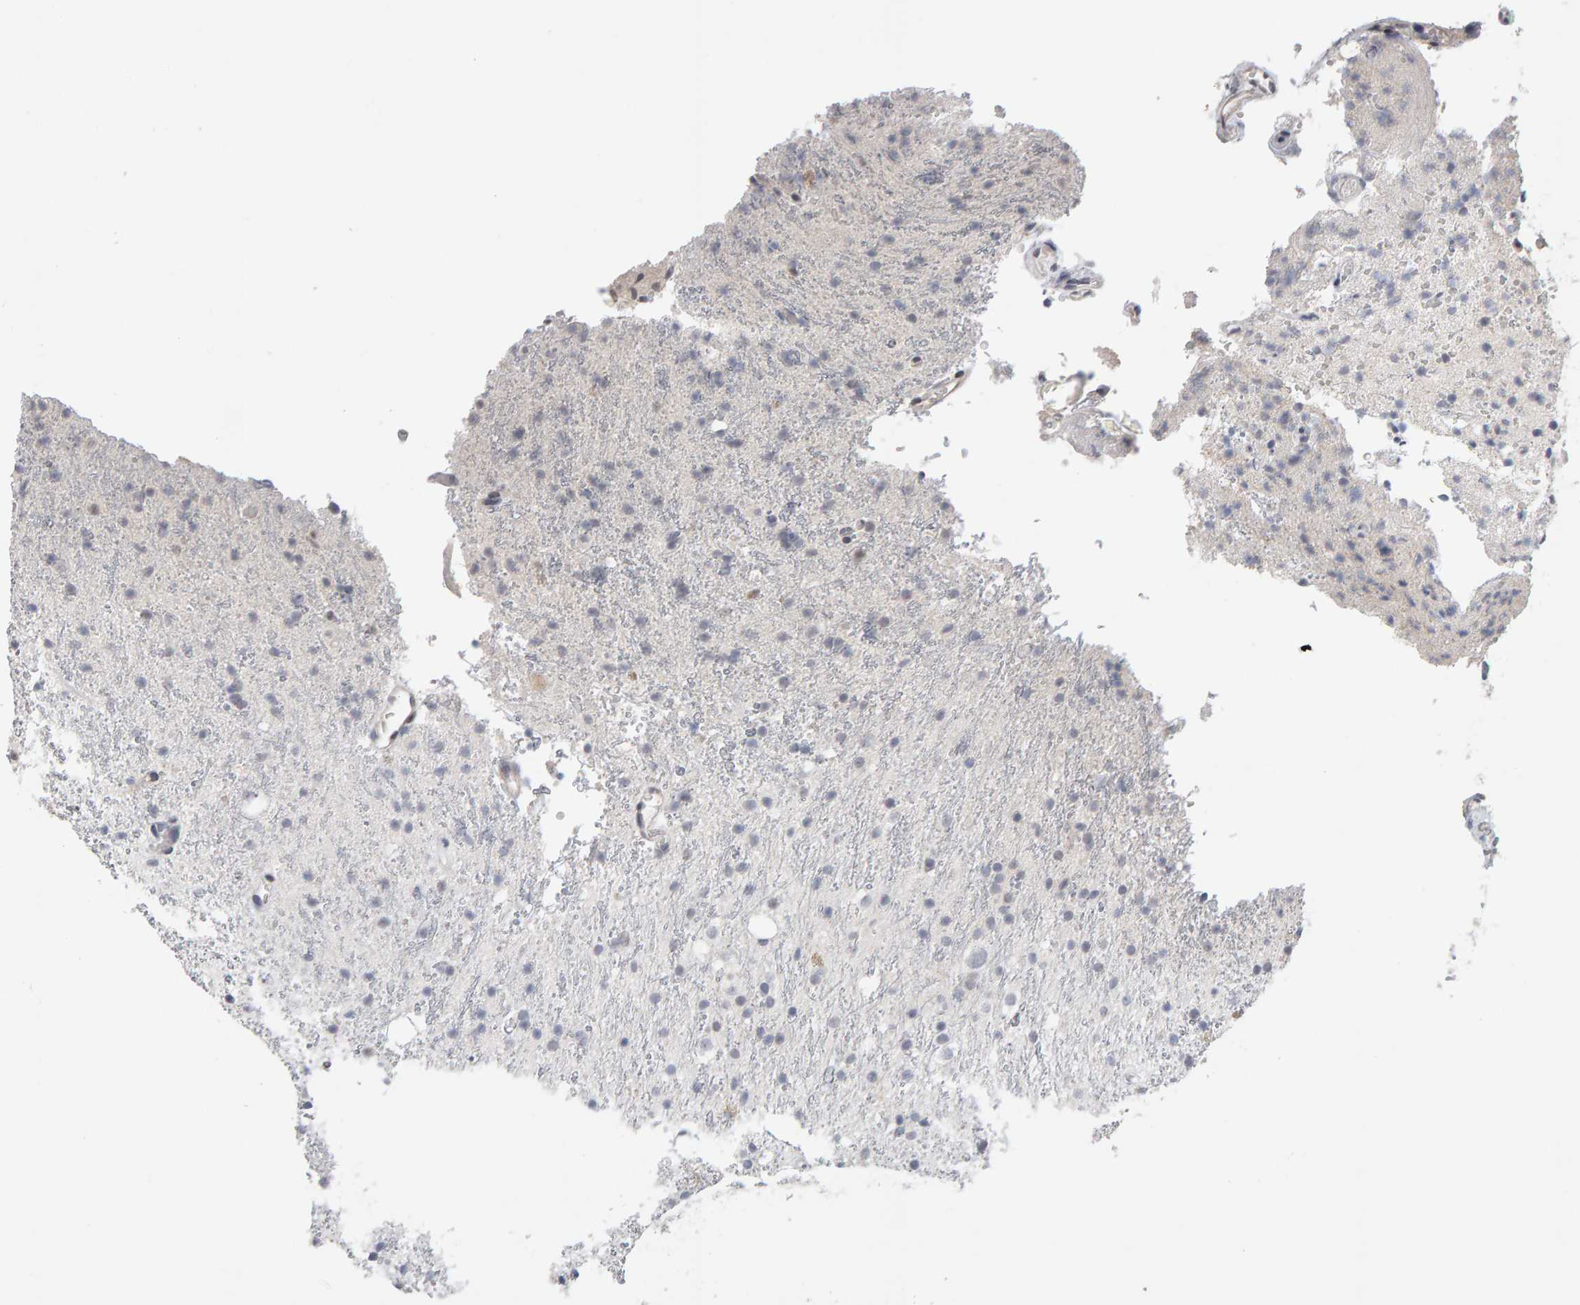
{"staining": {"intensity": "negative", "quantity": "none", "location": "none"}, "tissue": "glioma", "cell_type": "Tumor cells", "image_type": "cancer", "snomed": [{"axis": "morphology", "description": "Glioma, malignant, High grade"}, {"axis": "topography", "description": "Brain"}], "caption": "A micrograph of human malignant high-grade glioma is negative for staining in tumor cells.", "gene": "HNF4A", "patient": {"sex": "male", "age": 47}}